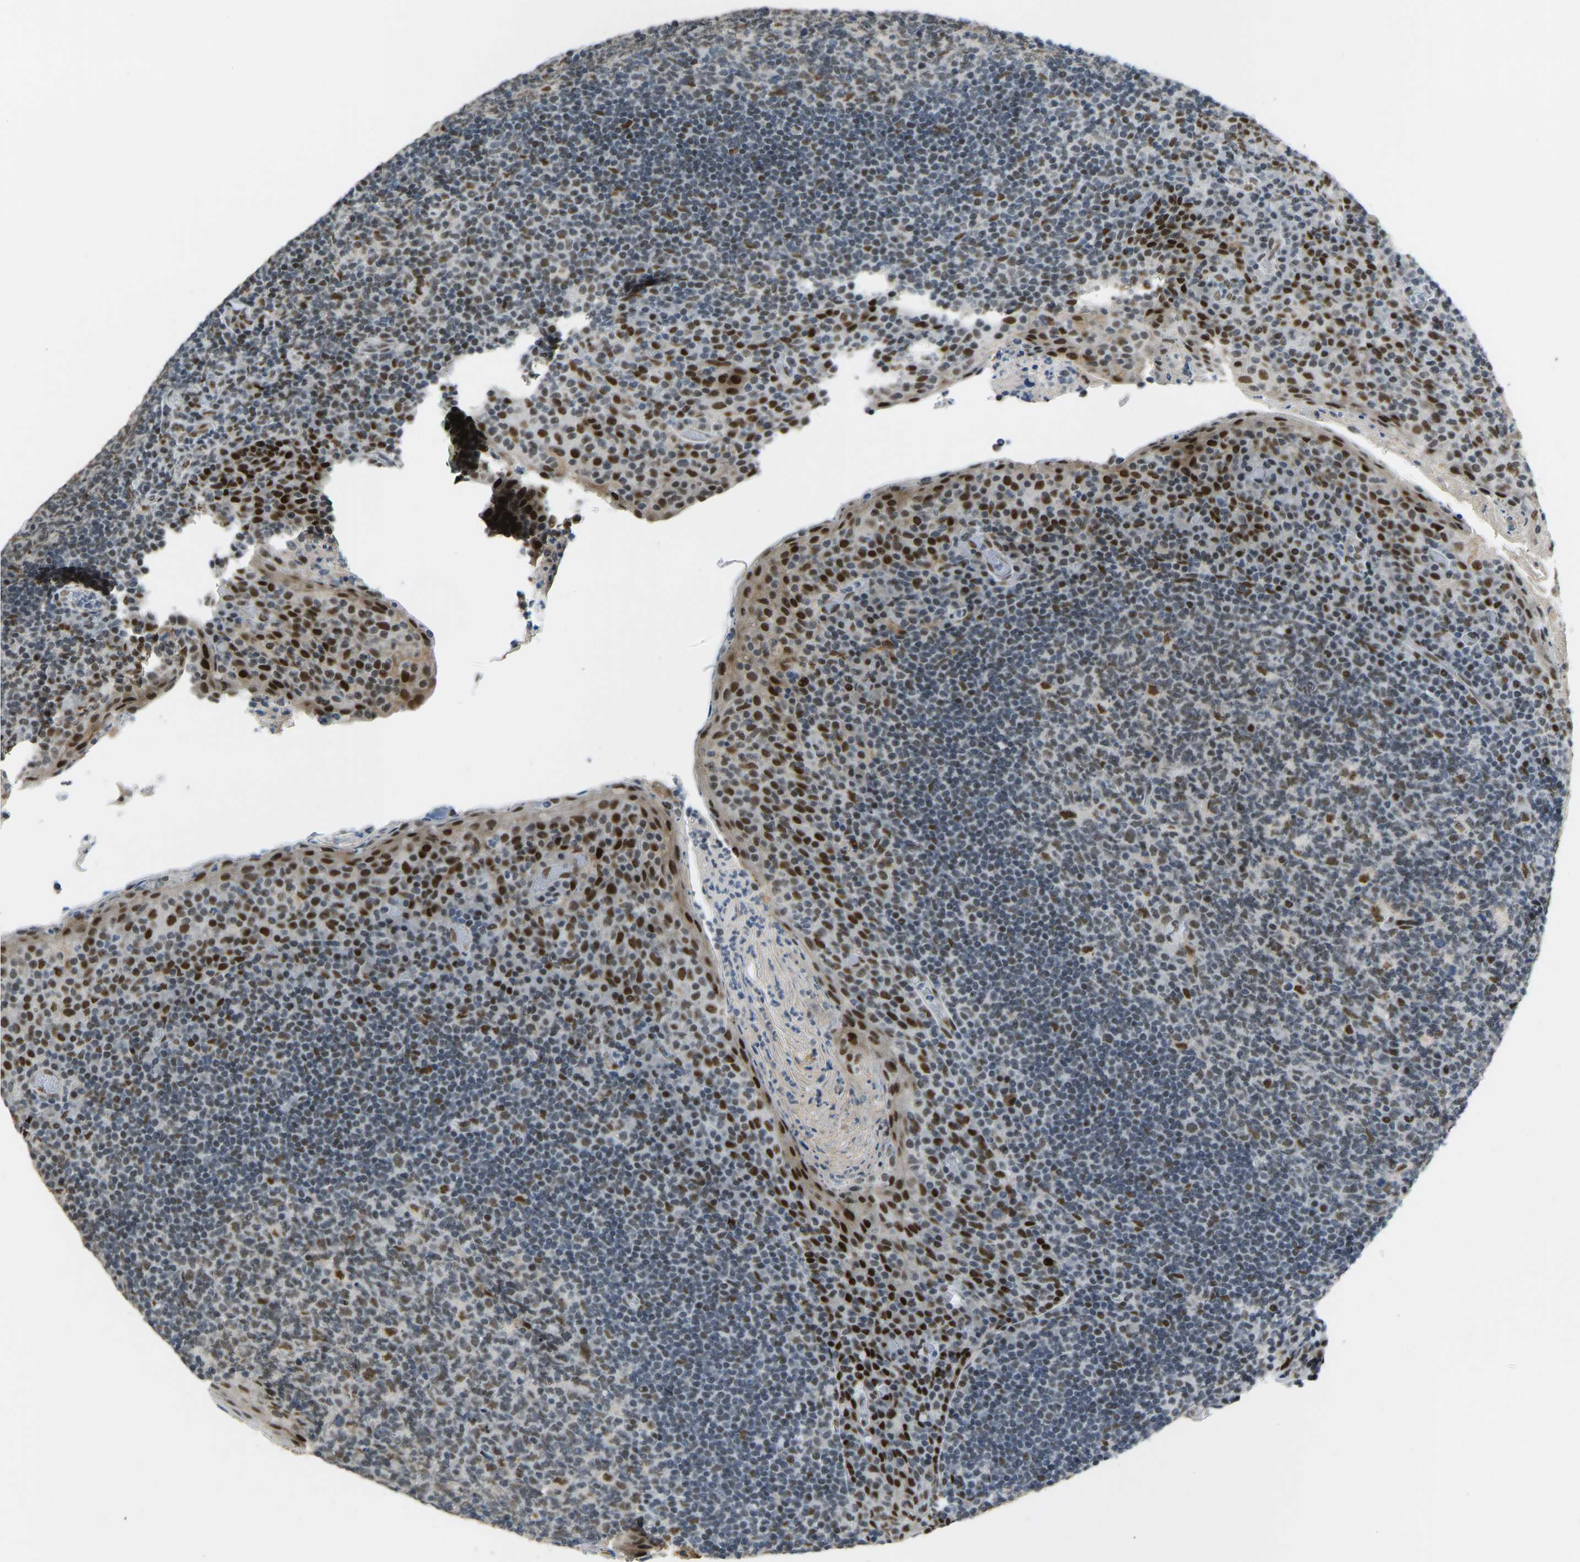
{"staining": {"intensity": "strong", "quantity": "25%-75%", "location": "nuclear"}, "tissue": "tonsil", "cell_type": "Germinal center cells", "image_type": "normal", "snomed": [{"axis": "morphology", "description": "Normal tissue, NOS"}, {"axis": "topography", "description": "Tonsil"}], "caption": "Immunohistochemistry image of normal tonsil: human tonsil stained using IHC shows high levels of strong protein expression localized specifically in the nuclear of germinal center cells, appearing as a nuclear brown color.", "gene": "FOXK1", "patient": {"sex": "male", "age": 17}}